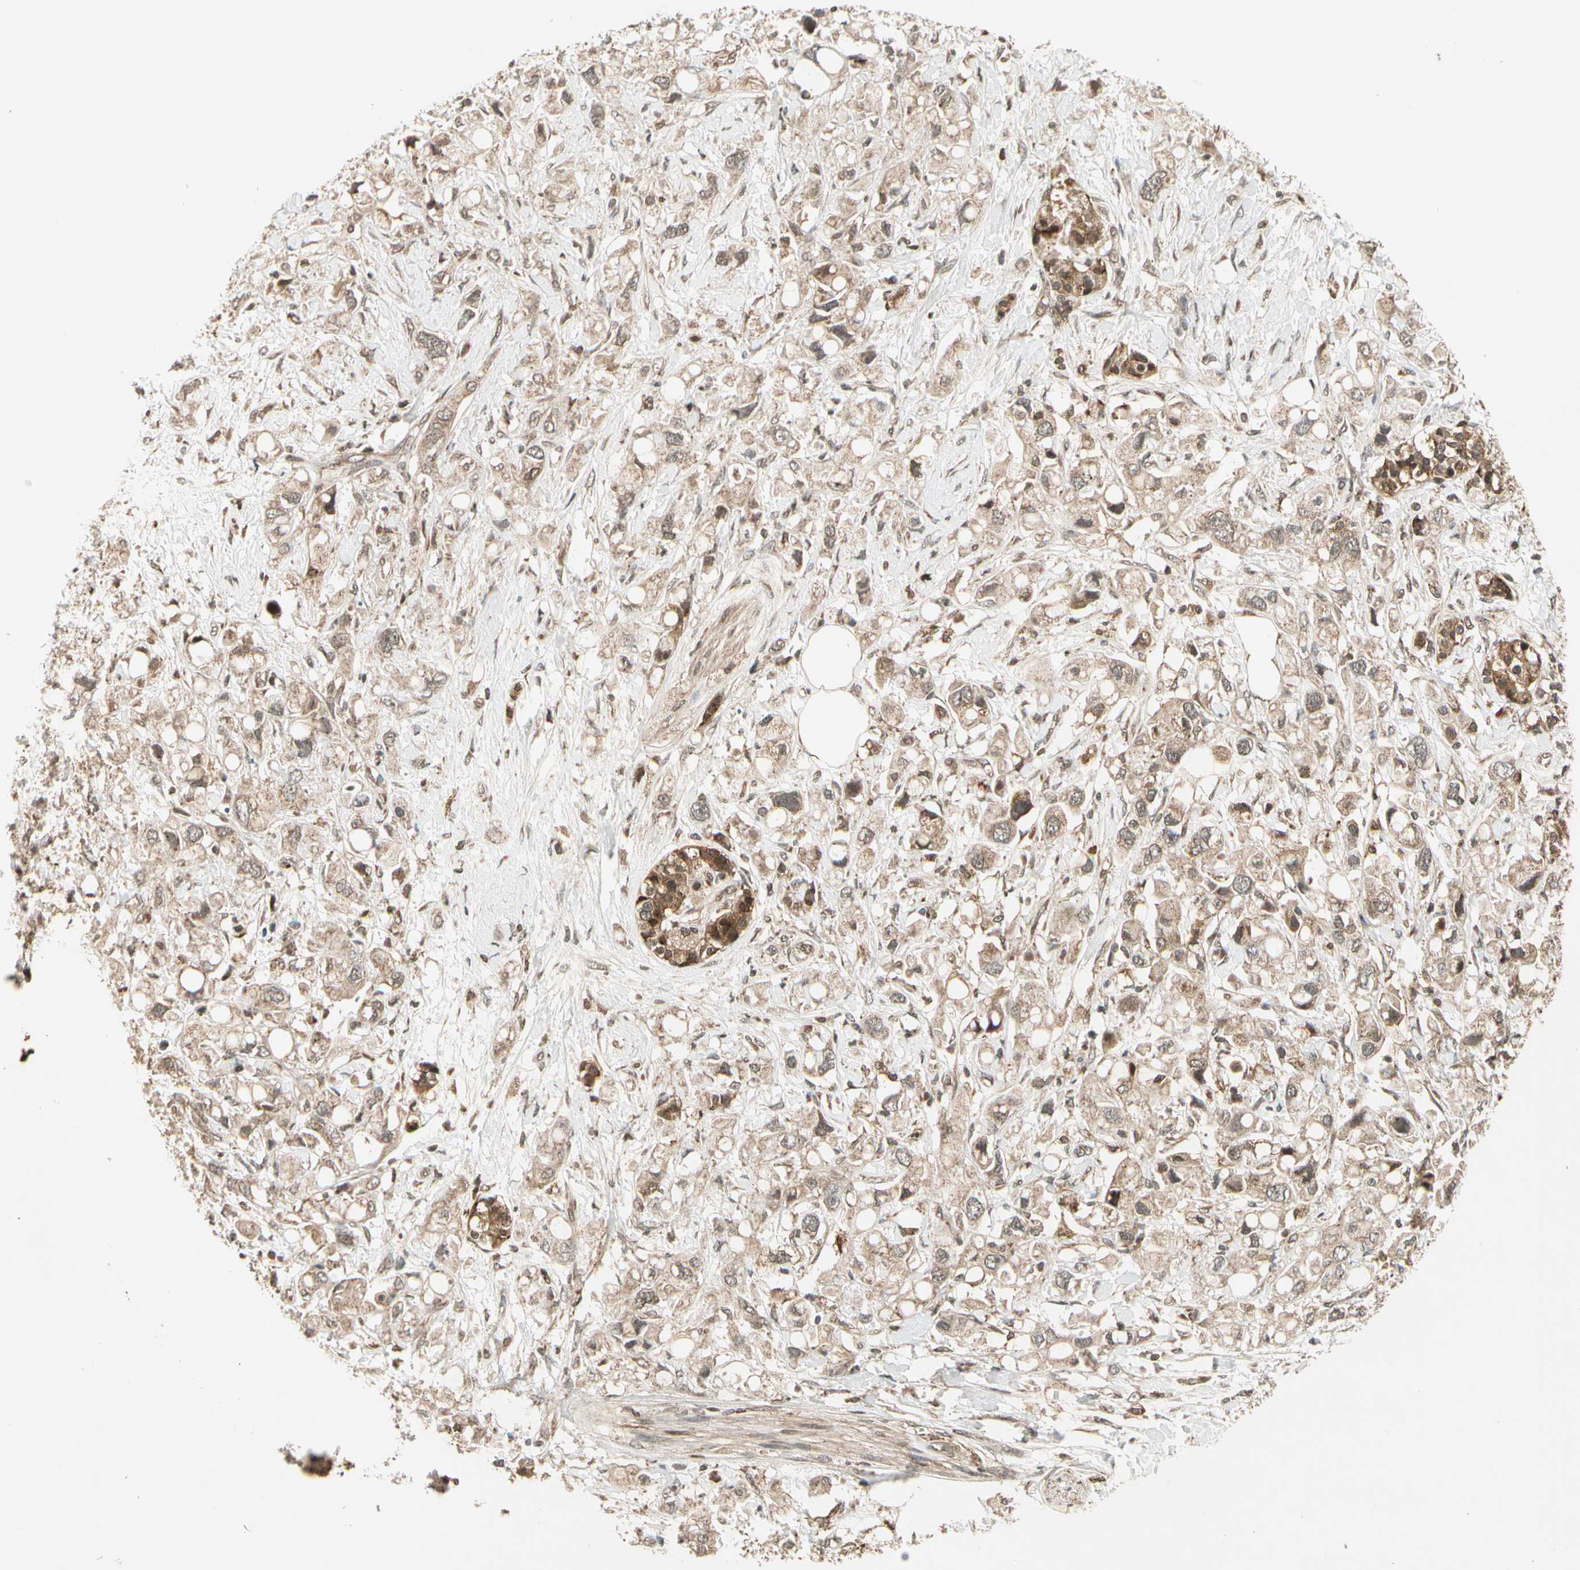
{"staining": {"intensity": "moderate", "quantity": ">75%", "location": "cytoplasmic/membranous"}, "tissue": "pancreatic cancer", "cell_type": "Tumor cells", "image_type": "cancer", "snomed": [{"axis": "morphology", "description": "Adenocarcinoma, NOS"}, {"axis": "topography", "description": "Pancreas"}], "caption": "About >75% of tumor cells in pancreatic cancer (adenocarcinoma) demonstrate moderate cytoplasmic/membranous protein staining as visualized by brown immunohistochemical staining.", "gene": "GLUL", "patient": {"sex": "female", "age": 56}}